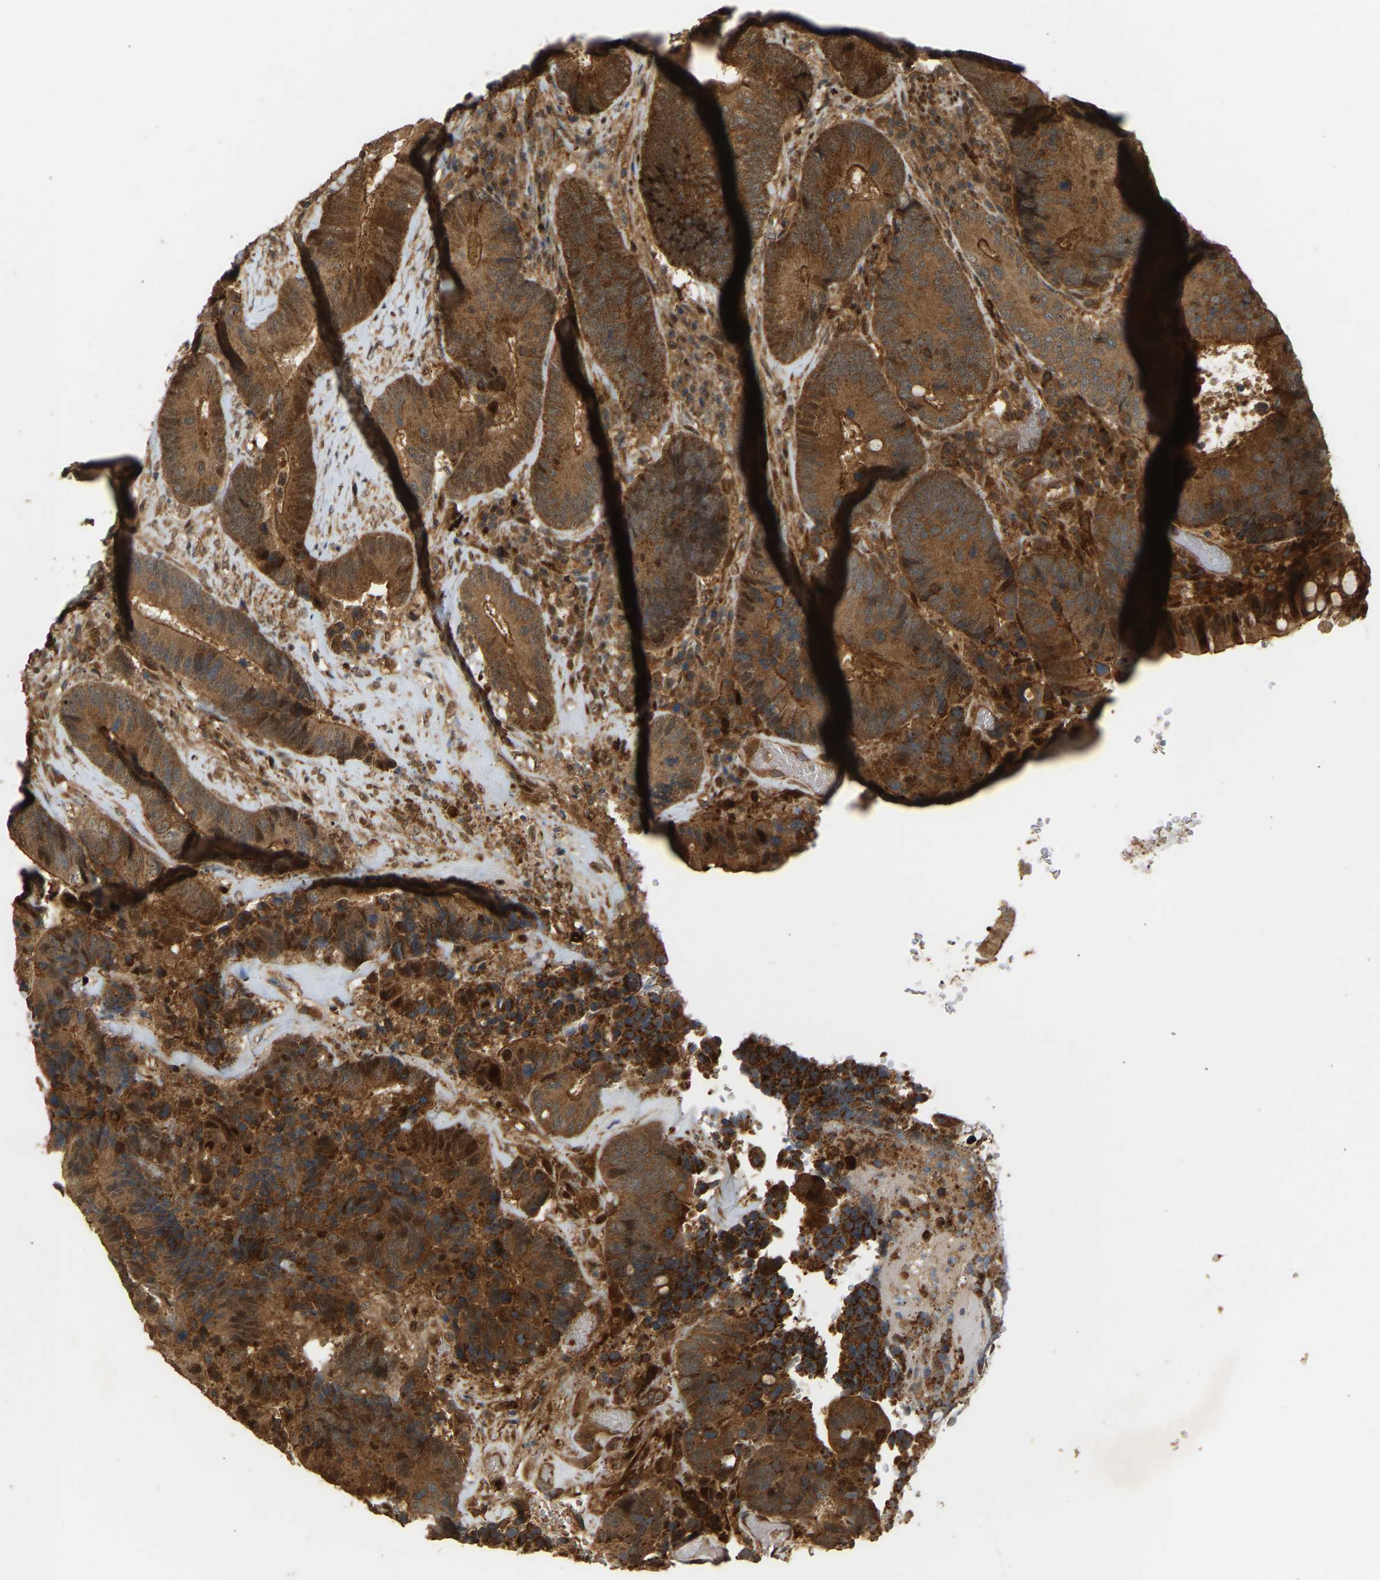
{"staining": {"intensity": "strong", "quantity": ">75%", "location": "cytoplasmic/membranous"}, "tissue": "colorectal cancer", "cell_type": "Tumor cells", "image_type": "cancer", "snomed": [{"axis": "morphology", "description": "Adenocarcinoma, NOS"}, {"axis": "topography", "description": "Rectum"}], "caption": "Immunohistochemistry (IHC) histopathology image of neoplastic tissue: colorectal cancer (adenocarcinoma) stained using immunohistochemistry exhibits high levels of strong protein expression localized specifically in the cytoplasmic/membranous of tumor cells, appearing as a cytoplasmic/membranous brown color.", "gene": "GOPC", "patient": {"sex": "female", "age": 89}}